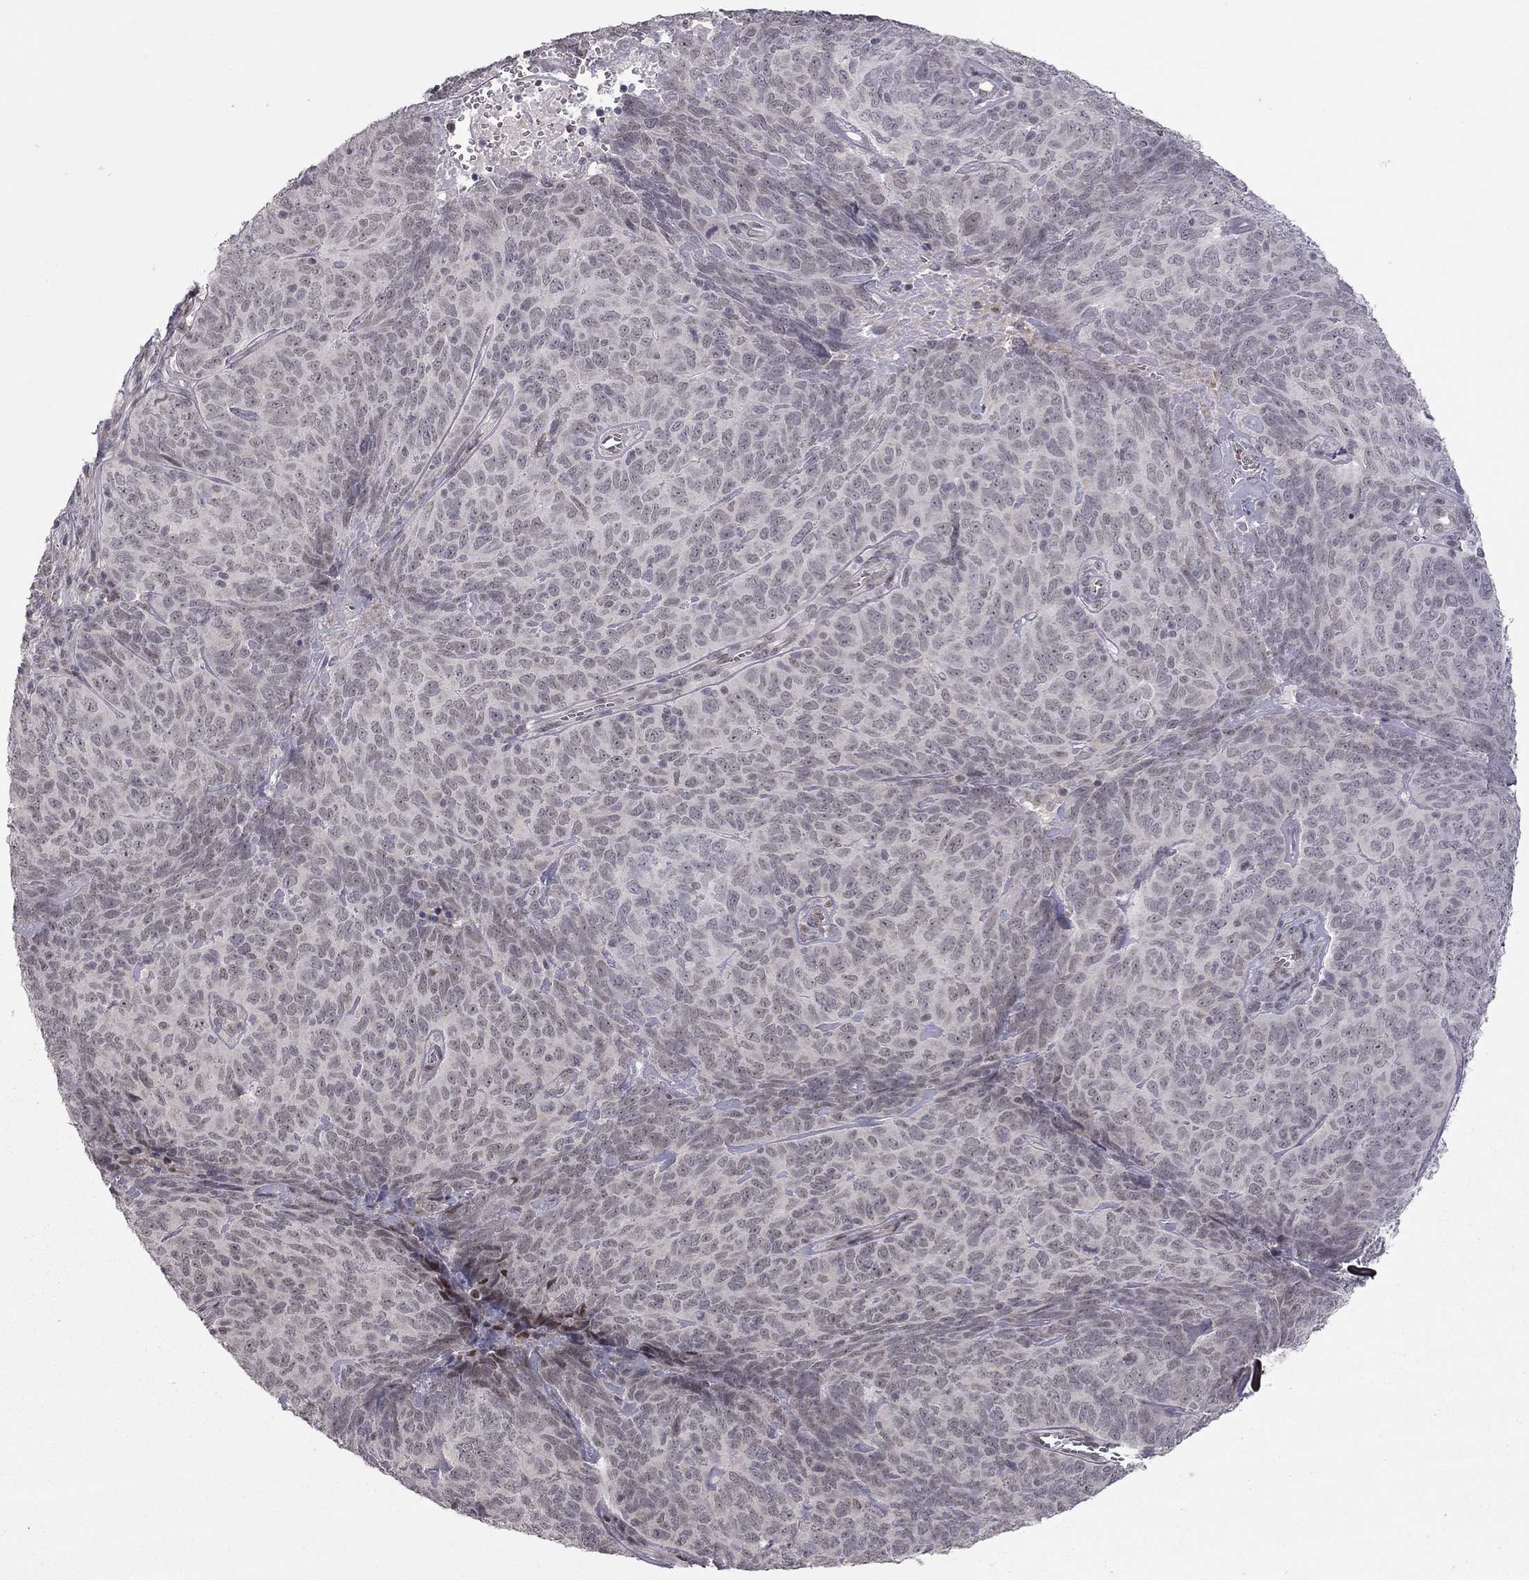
{"staining": {"intensity": "negative", "quantity": "none", "location": "none"}, "tissue": "skin cancer", "cell_type": "Tumor cells", "image_type": "cancer", "snomed": [{"axis": "morphology", "description": "Squamous cell carcinoma, NOS"}, {"axis": "topography", "description": "Skin"}, {"axis": "topography", "description": "Anal"}], "caption": "Tumor cells show no significant staining in squamous cell carcinoma (skin).", "gene": "MC3R", "patient": {"sex": "female", "age": 51}}